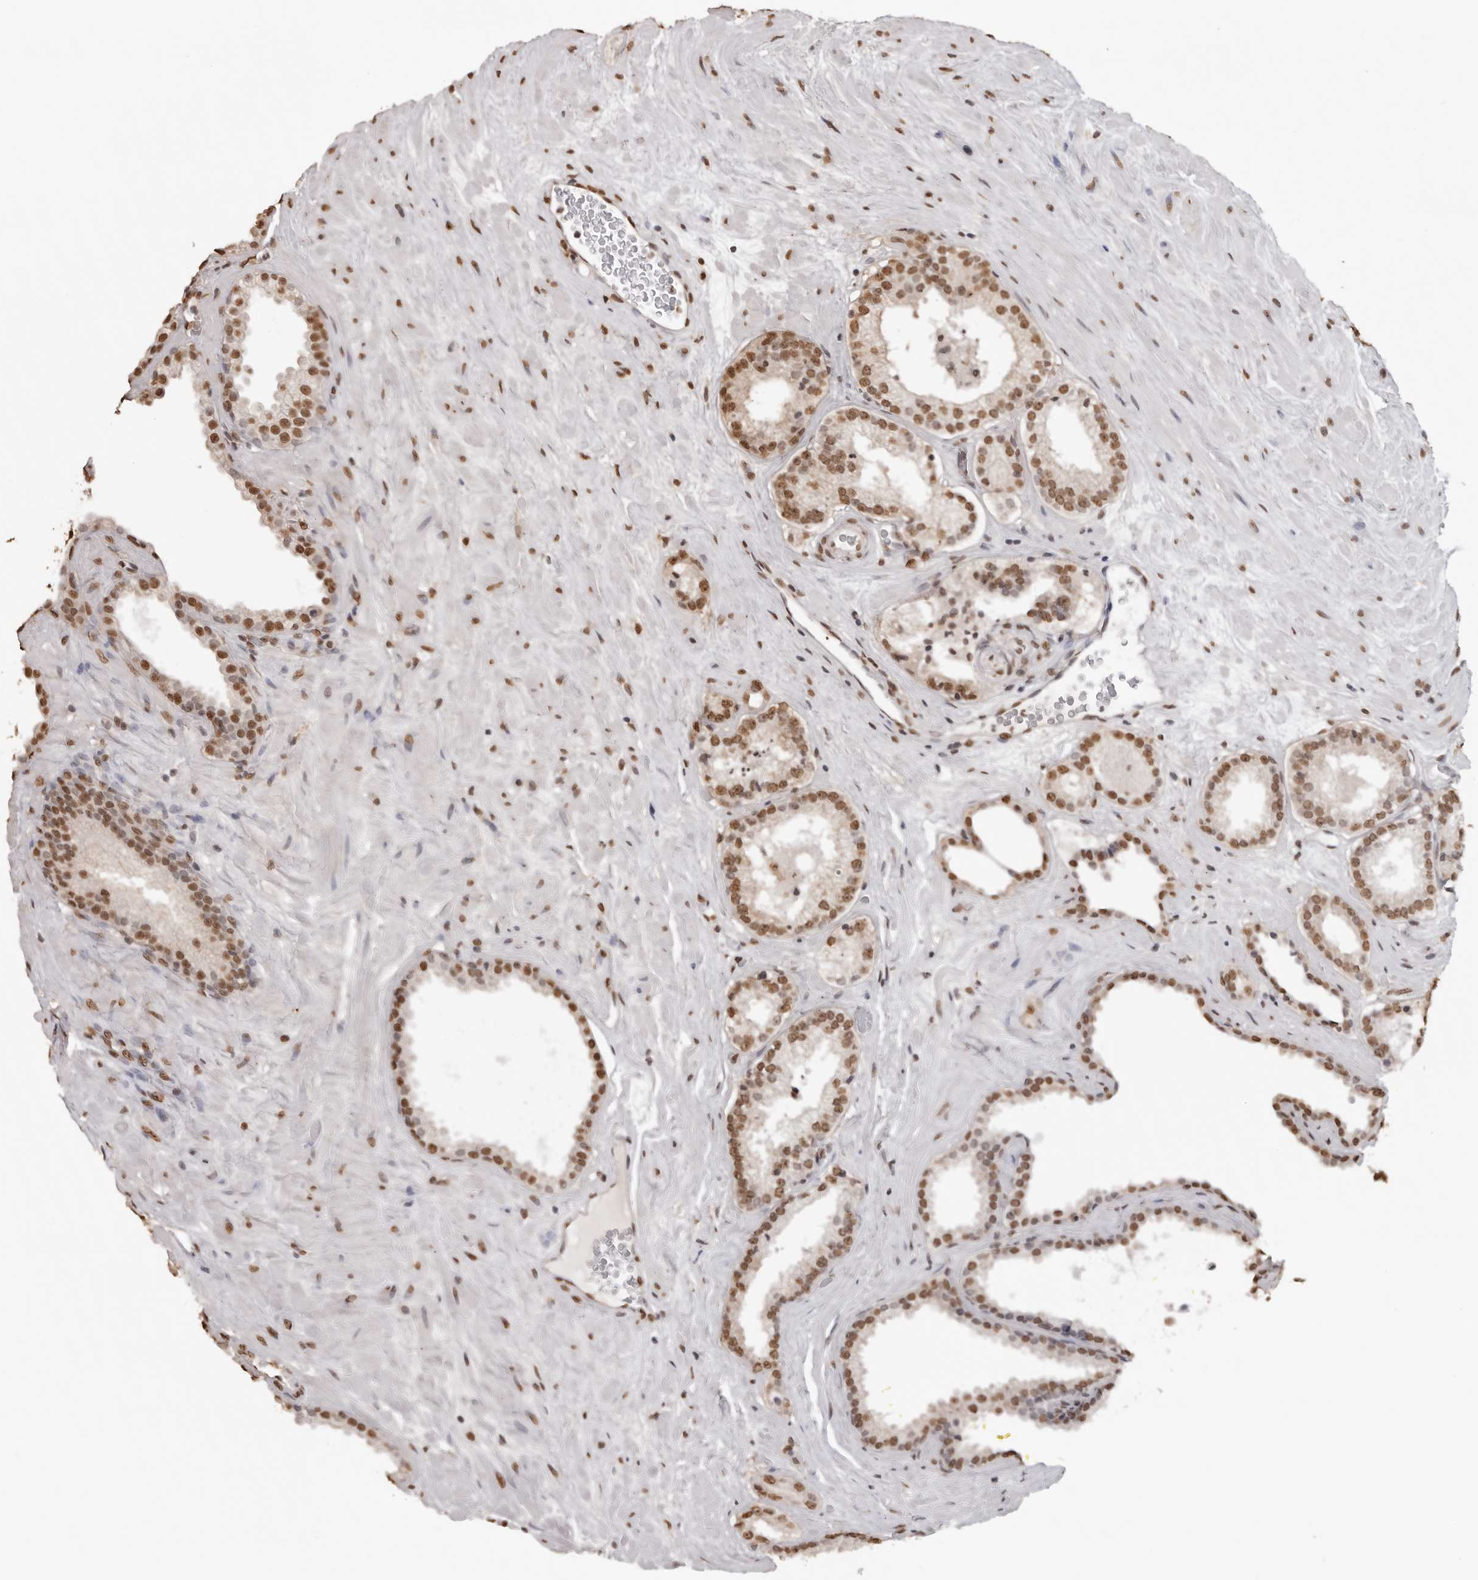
{"staining": {"intensity": "moderate", "quantity": ">75%", "location": "nuclear"}, "tissue": "prostate cancer", "cell_type": "Tumor cells", "image_type": "cancer", "snomed": [{"axis": "morphology", "description": "Adenocarcinoma, Low grade"}, {"axis": "topography", "description": "Prostate"}], "caption": "This is a photomicrograph of IHC staining of low-grade adenocarcinoma (prostate), which shows moderate expression in the nuclear of tumor cells.", "gene": "OLIG3", "patient": {"sex": "male", "age": 62}}